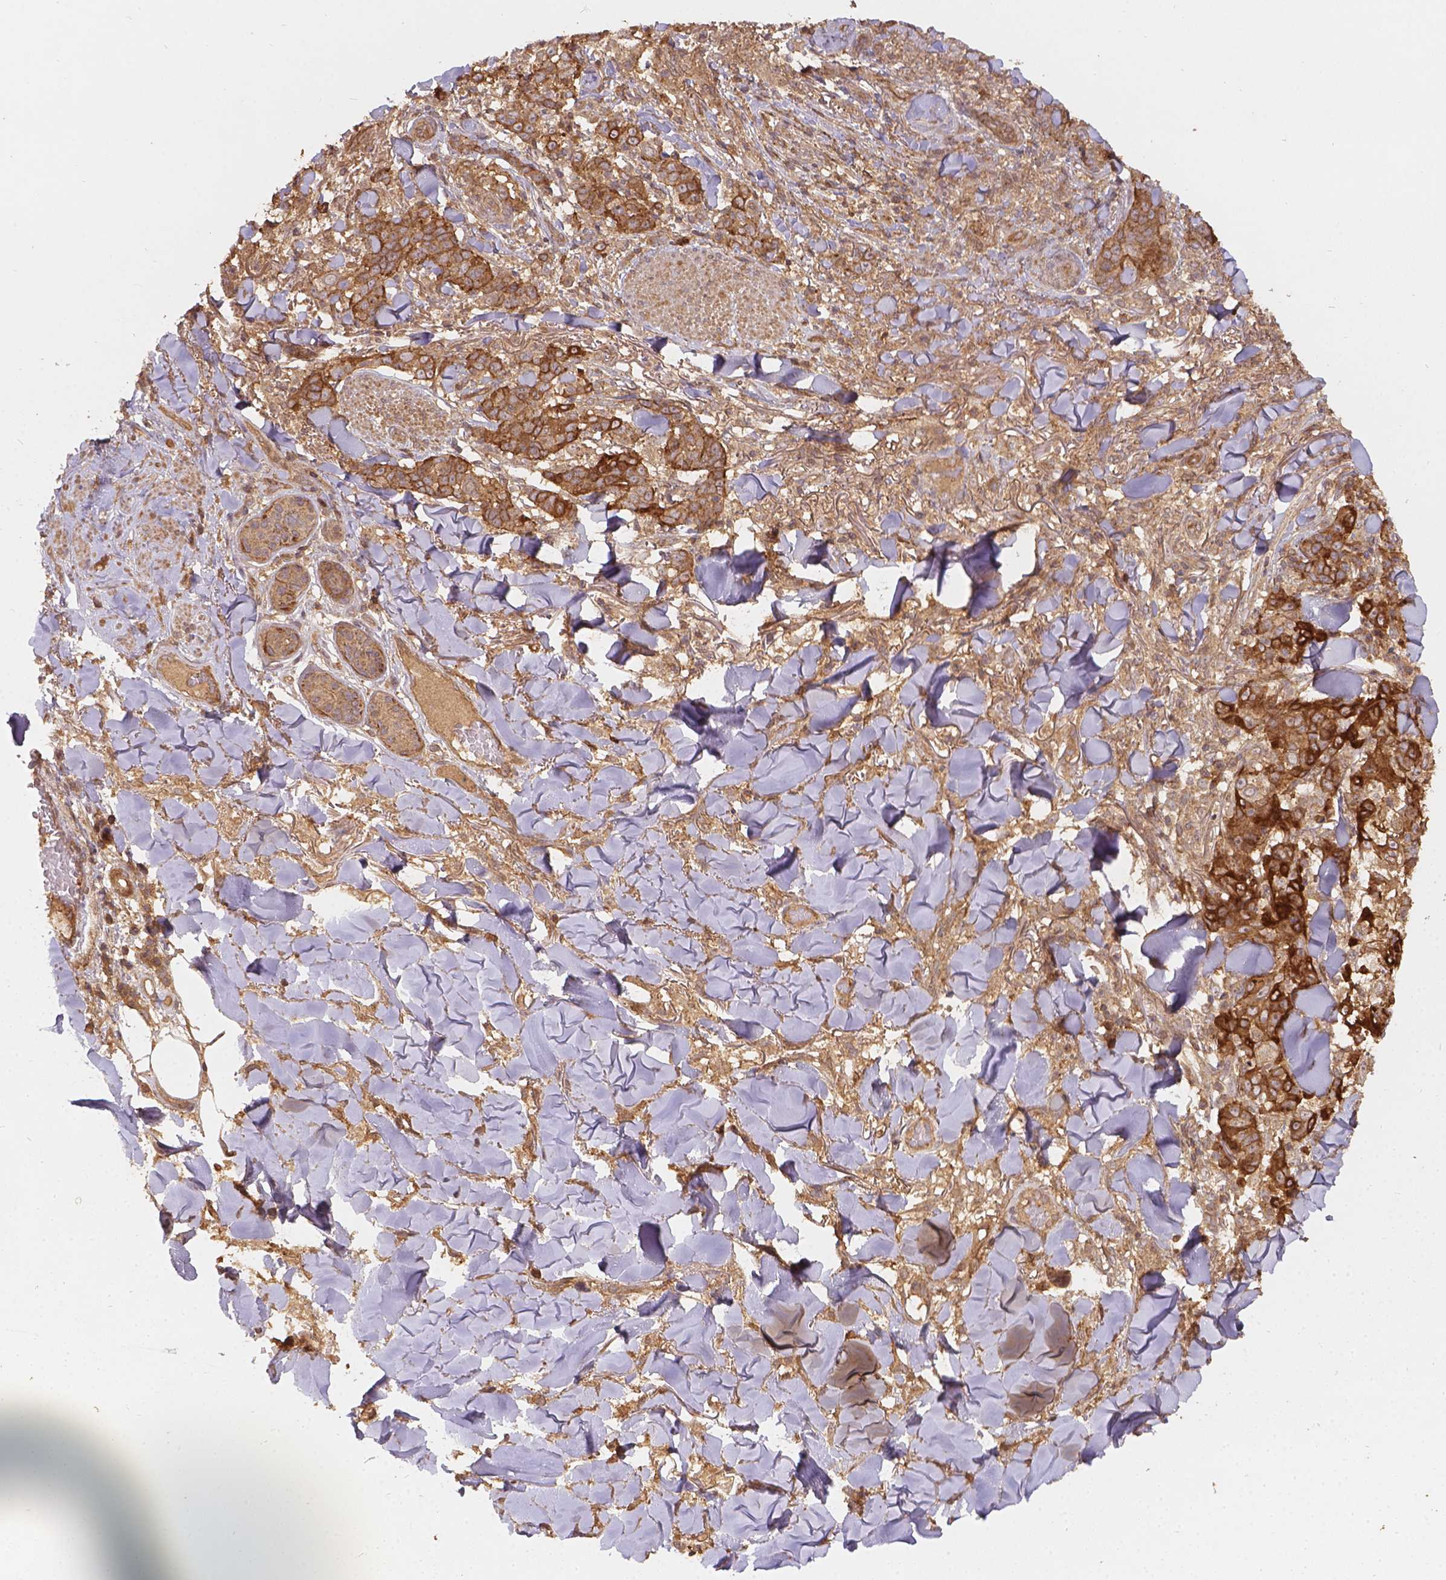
{"staining": {"intensity": "strong", "quantity": ">75%", "location": "cytoplasmic/membranous"}, "tissue": "skin cancer", "cell_type": "Tumor cells", "image_type": "cancer", "snomed": [{"axis": "morphology", "description": "Normal tissue, NOS"}, {"axis": "morphology", "description": "Squamous cell carcinoma, NOS"}, {"axis": "topography", "description": "Skin"}], "caption": "The histopathology image shows a brown stain indicating the presence of a protein in the cytoplasmic/membranous of tumor cells in skin cancer (squamous cell carcinoma).", "gene": "XPR1", "patient": {"sex": "female", "age": 83}}